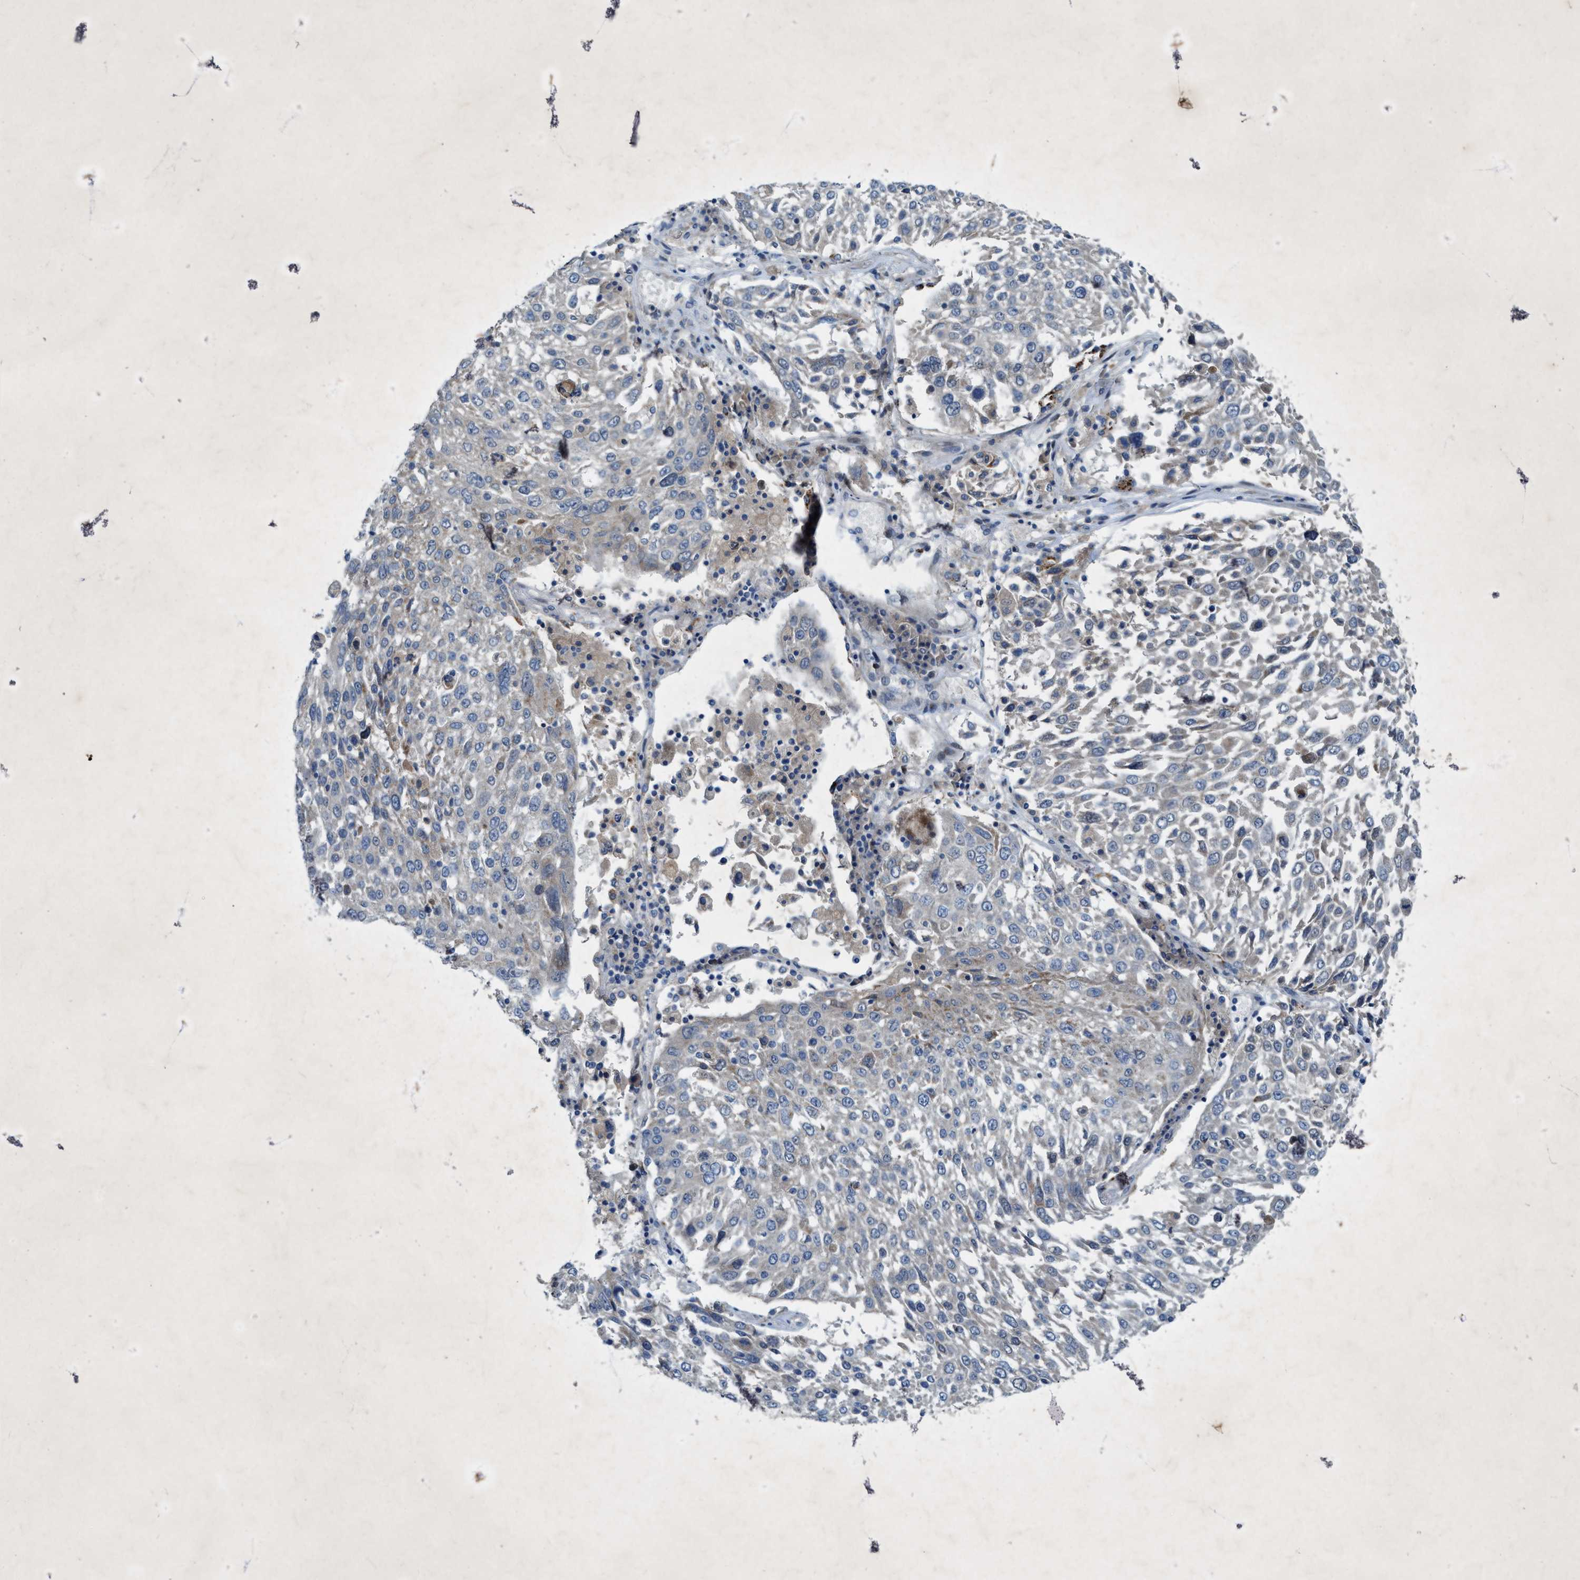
{"staining": {"intensity": "negative", "quantity": "none", "location": "none"}, "tissue": "lung cancer", "cell_type": "Tumor cells", "image_type": "cancer", "snomed": [{"axis": "morphology", "description": "Squamous cell carcinoma, NOS"}, {"axis": "topography", "description": "Lung"}], "caption": "IHC photomicrograph of neoplastic tissue: human squamous cell carcinoma (lung) stained with DAB reveals no significant protein positivity in tumor cells.", "gene": "URGCP", "patient": {"sex": "male", "age": 65}}